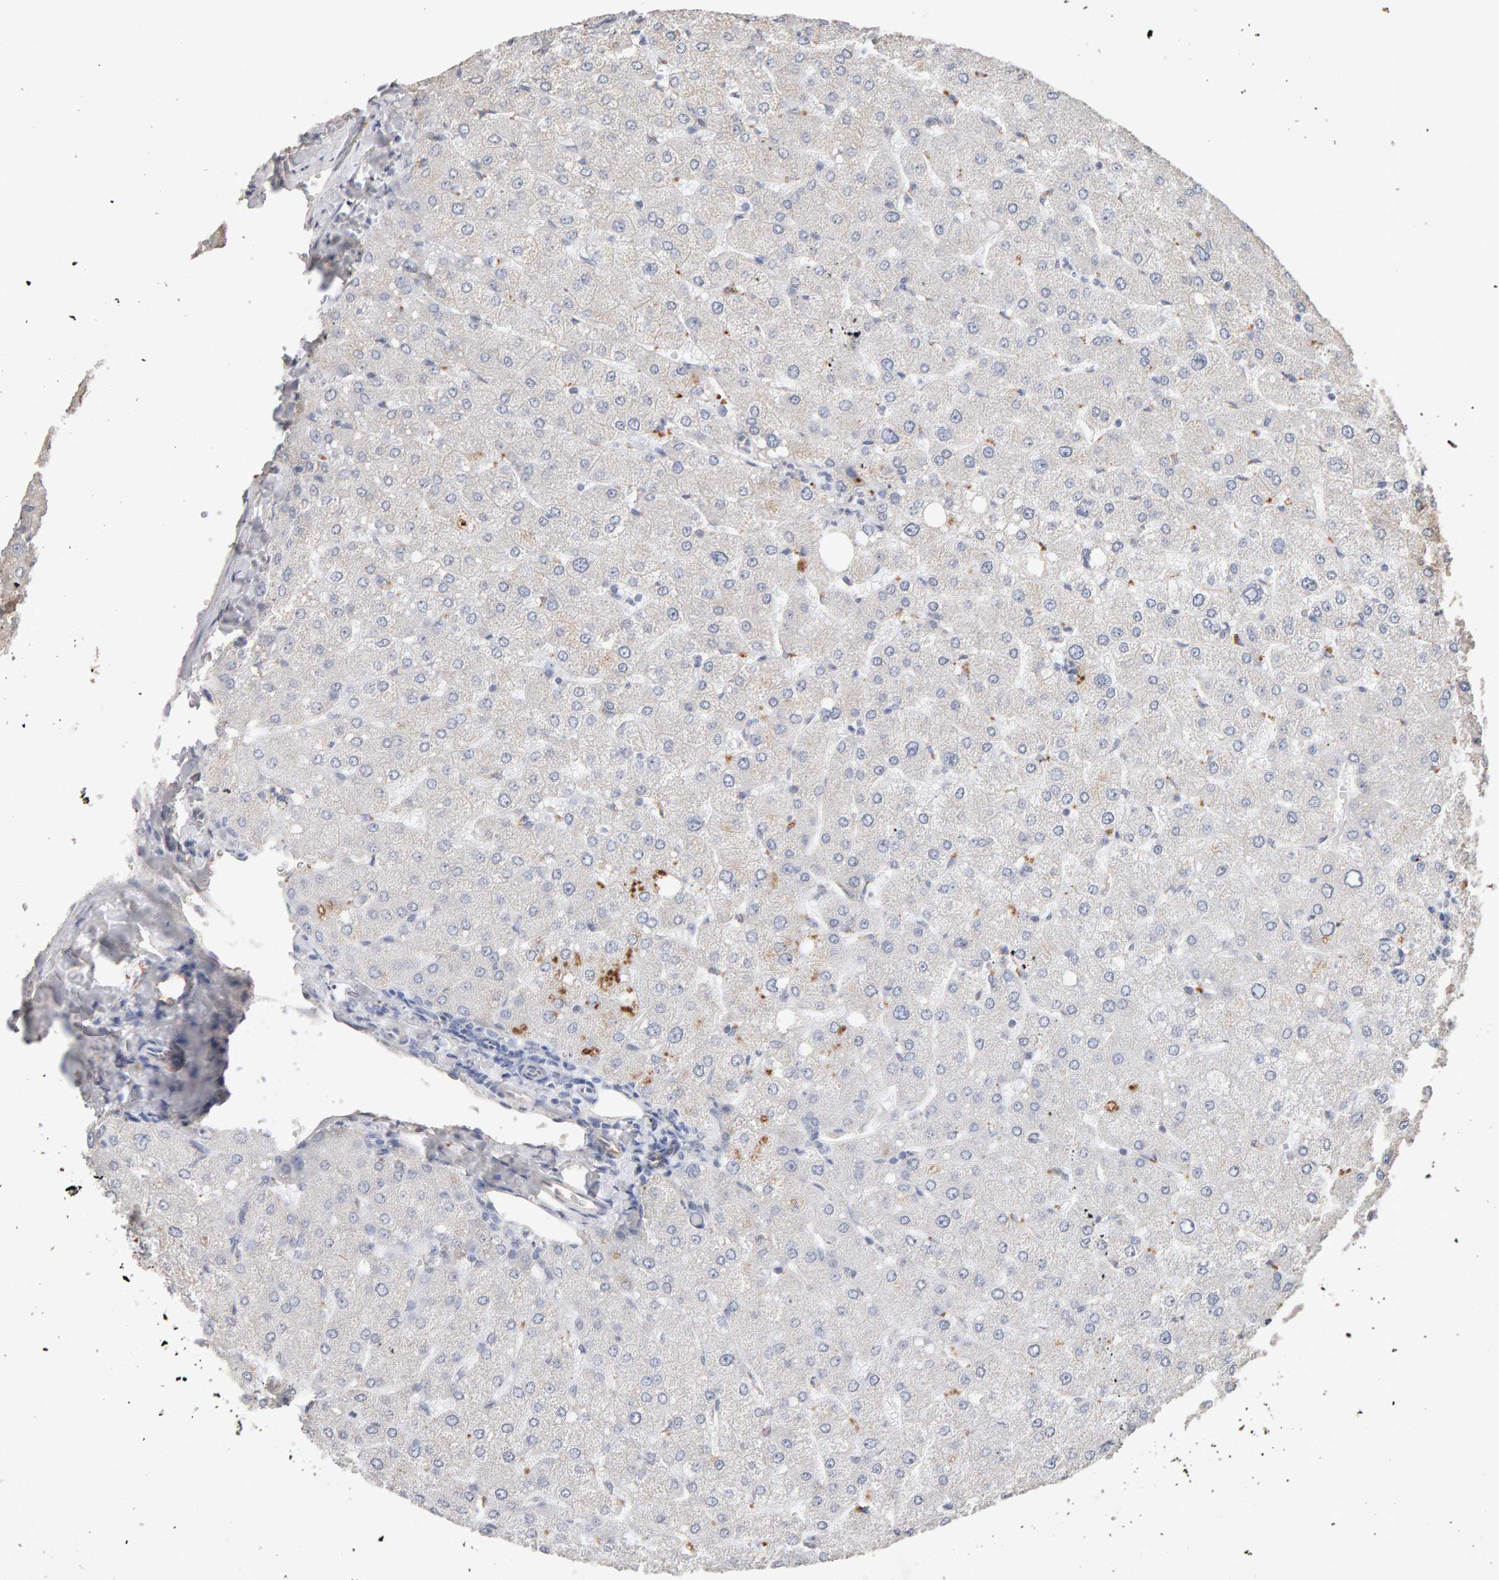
{"staining": {"intensity": "negative", "quantity": "none", "location": "none"}, "tissue": "liver", "cell_type": "Cholangiocytes", "image_type": "normal", "snomed": [{"axis": "morphology", "description": "Normal tissue, NOS"}, {"axis": "topography", "description": "Liver"}], "caption": "Immunohistochemistry histopathology image of unremarkable human liver stained for a protein (brown), which displays no positivity in cholangiocytes. (Stains: DAB (3,3'-diaminobenzidine) IHC with hematoxylin counter stain, Microscopy: brightfield microscopy at high magnification).", "gene": "PTPRM", "patient": {"sex": "male", "age": 55}}